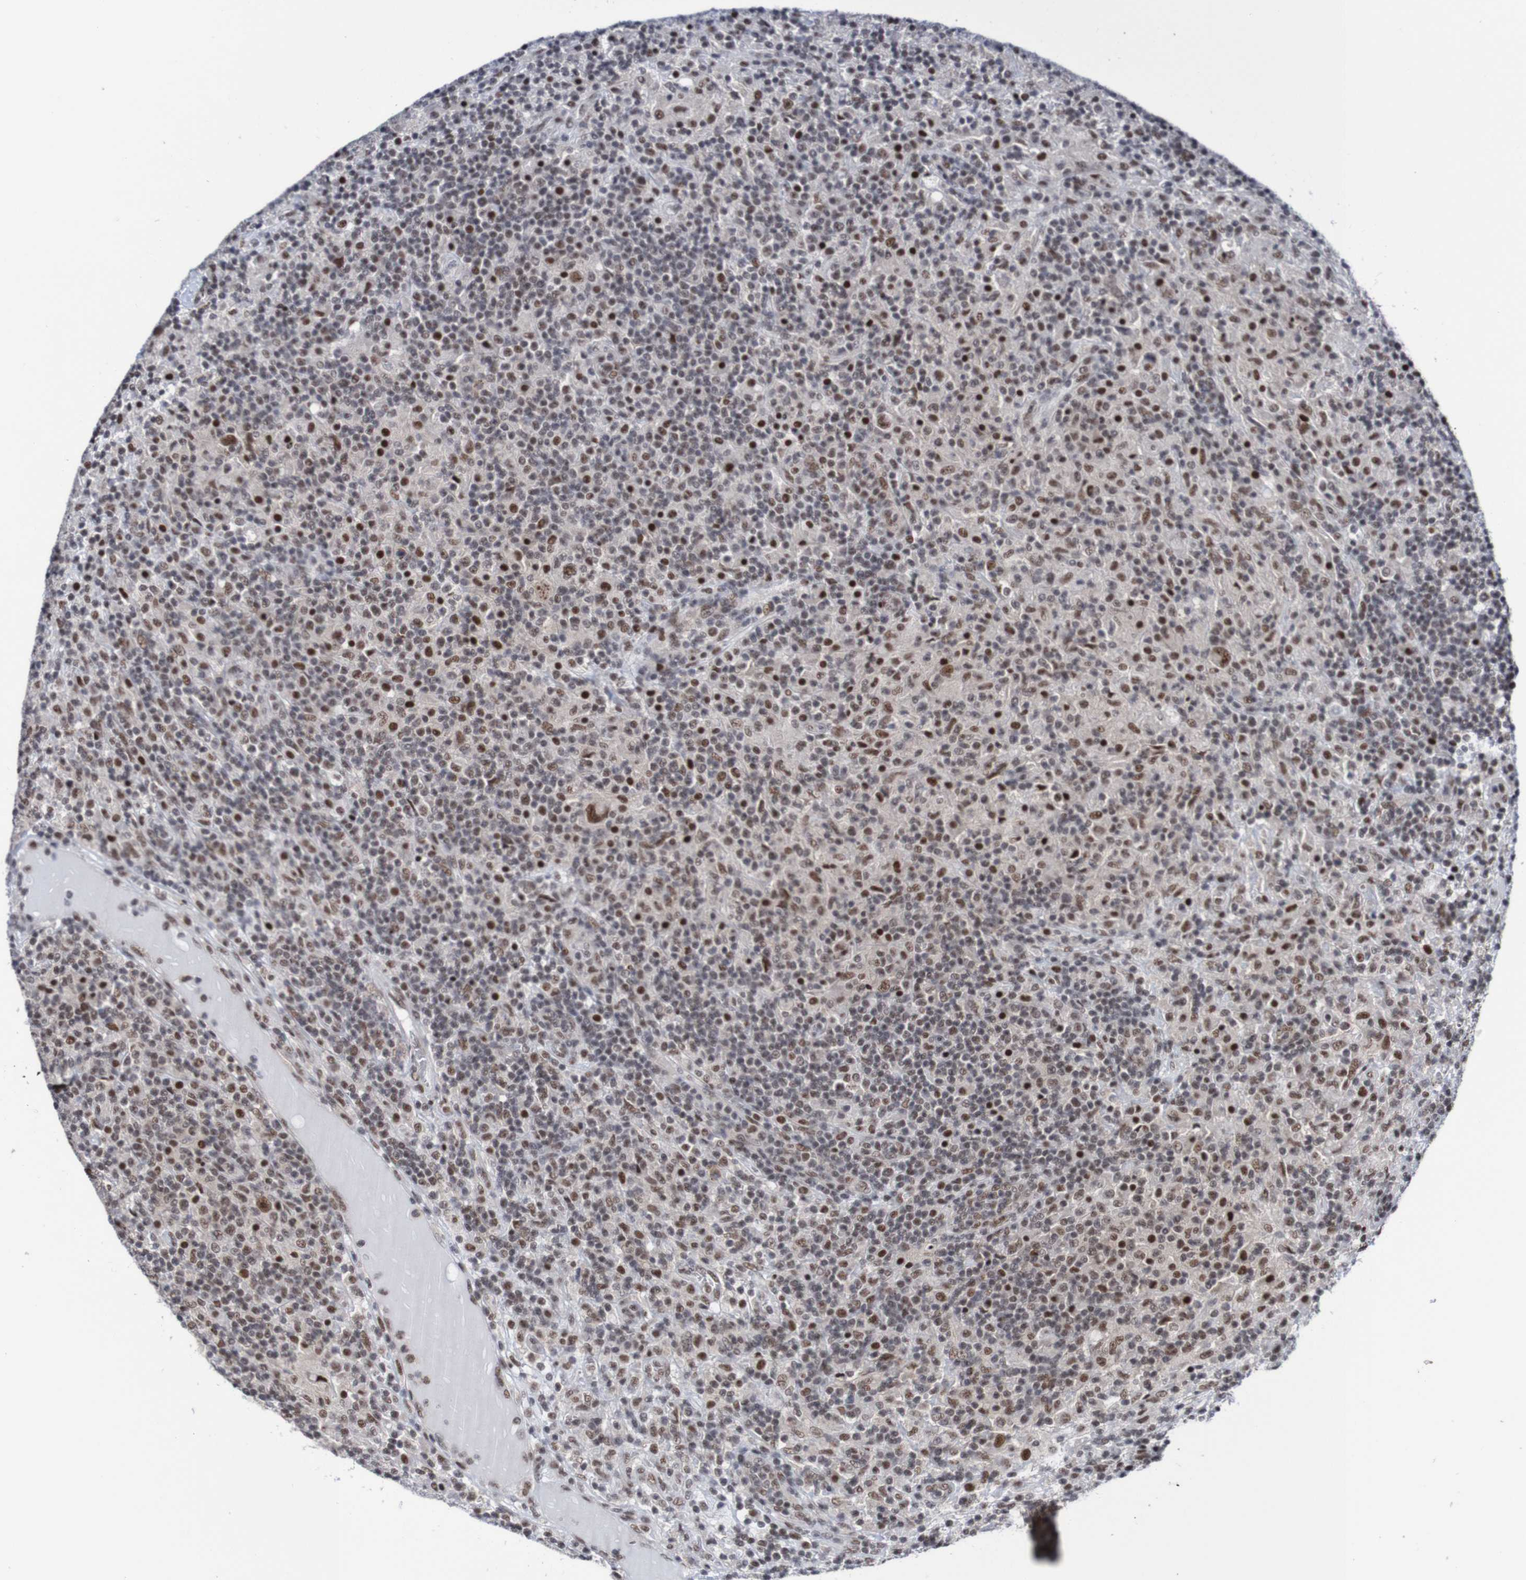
{"staining": {"intensity": "moderate", "quantity": ">75%", "location": "nuclear"}, "tissue": "lymphoma", "cell_type": "Tumor cells", "image_type": "cancer", "snomed": [{"axis": "morphology", "description": "Hodgkin's disease, NOS"}, {"axis": "topography", "description": "Lymph node"}], "caption": "Moderate nuclear expression for a protein is present in approximately >75% of tumor cells of Hodgkin's disease using immunohistochemistry (IHC).", "gene": "CDC5L", "patient": {"sex": "male", "age": 70}}